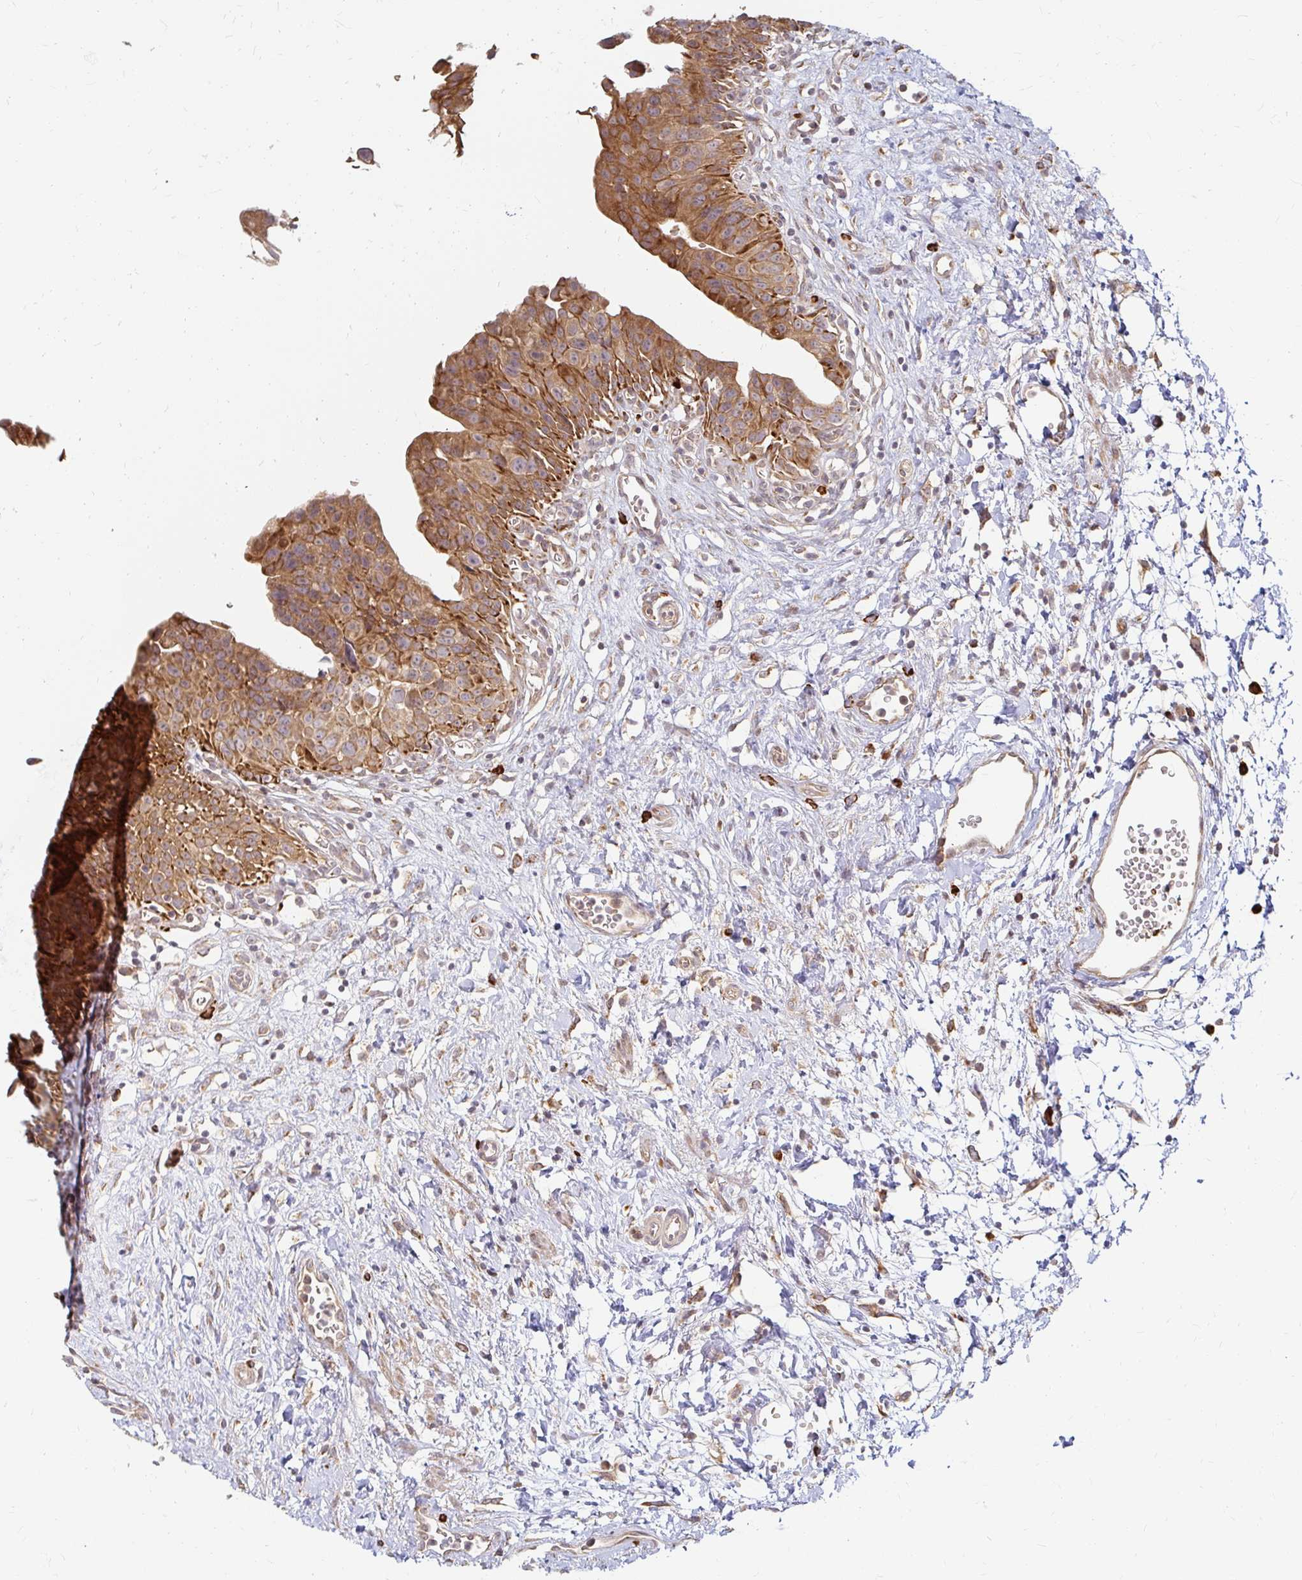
{"staining": {"intensity": "moderate", "quantity": ">75%", "location": "cytoplasmic/membranous"}, "tissue": "urinary bladder", "cell_type": "Urothelial cells", "image_type": "normal", "snomed": [{"axis": "morphology", "description": "Normal tissue, NOS"}, {"axis": "topography", "description": "Urinary bladder"}], "caption": "This is an image of IHC staining of unremarkable urinary bladder, which shows moderate positivity in the cytoplasmic/membranous of urothelial cells.", "gene": "CAST", "patient": {"sex": "male", "age": 51}}